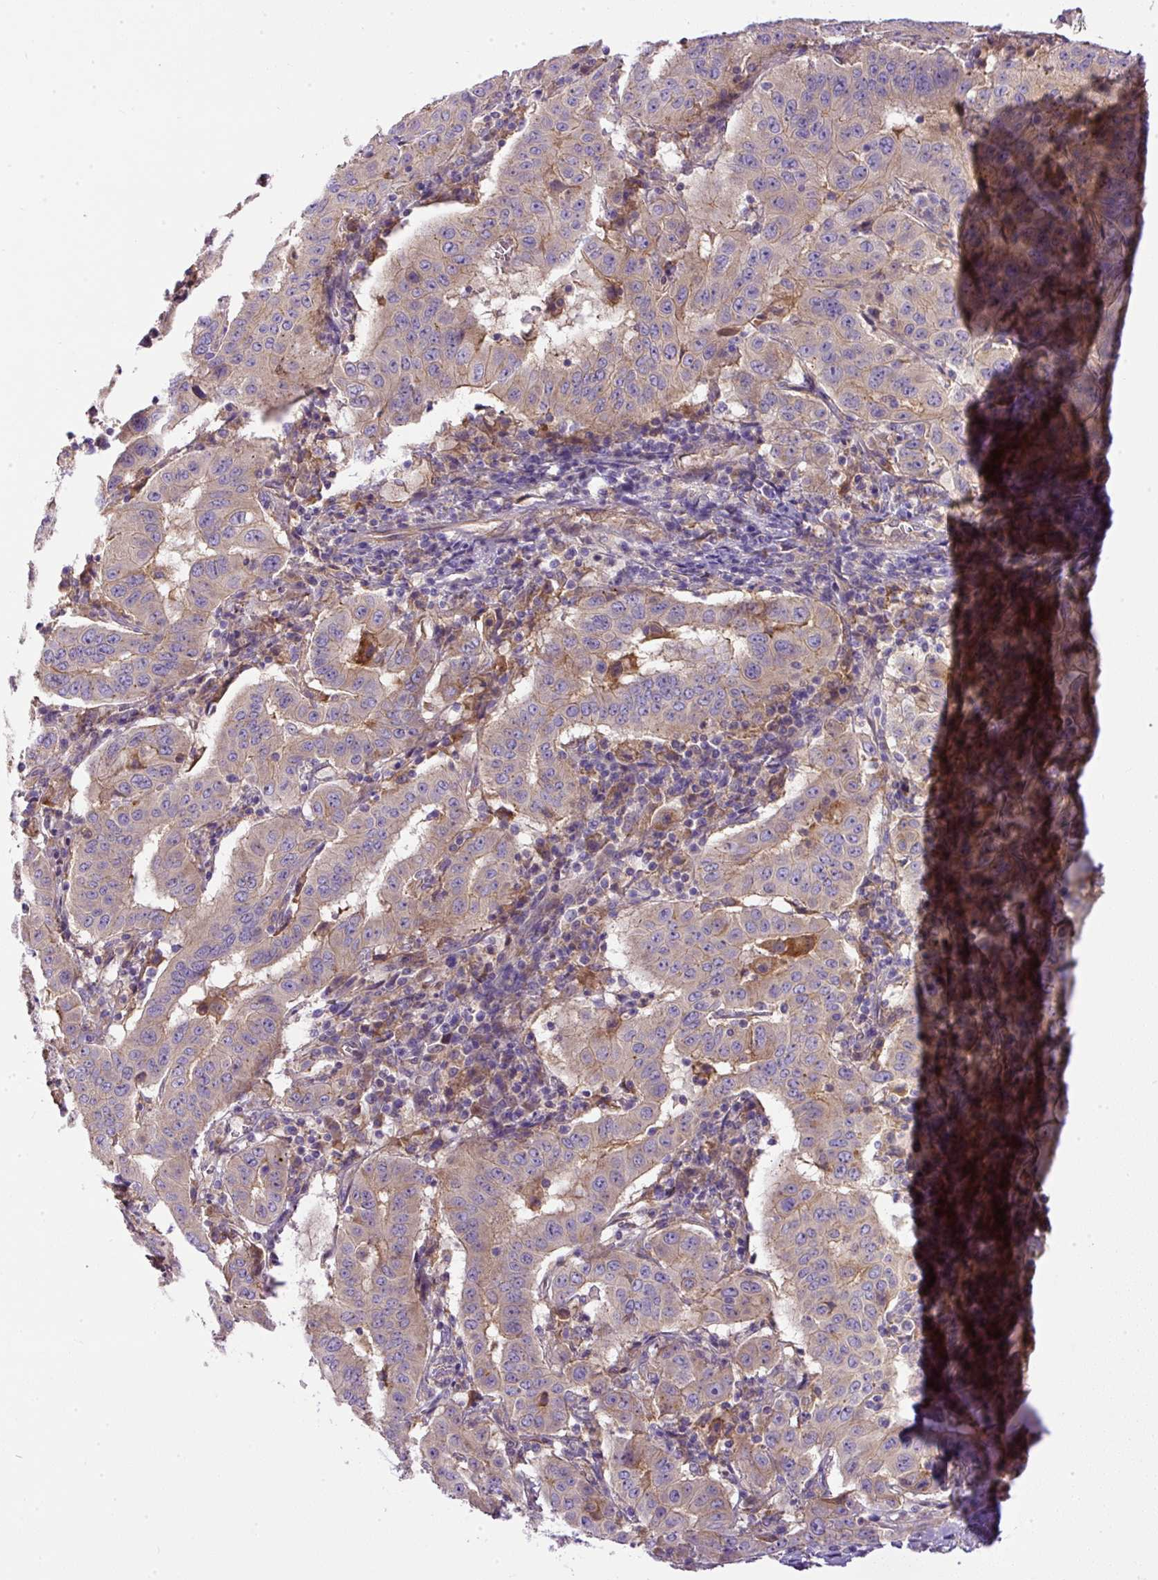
{"staining": {"intensity": "negative", "quantity": "none", "location": "none"}, "tissue": "pancreatic cancer", "cell_type": "Tumor cells", "image_type": "cancer", "snomed": [{"axis": "morphology", "description": "Adenocarcinoma, NOS"}, {"axis": "topography", "description": "Pancreas"}], "caption": "Human adenocarcinoma (pancreatic) stained for a protein using immunohistochemistry (IHC) shows no staining in tumor cells.", "gene": "DAPK1", "patient": {"sex": "male", "age": 63}}